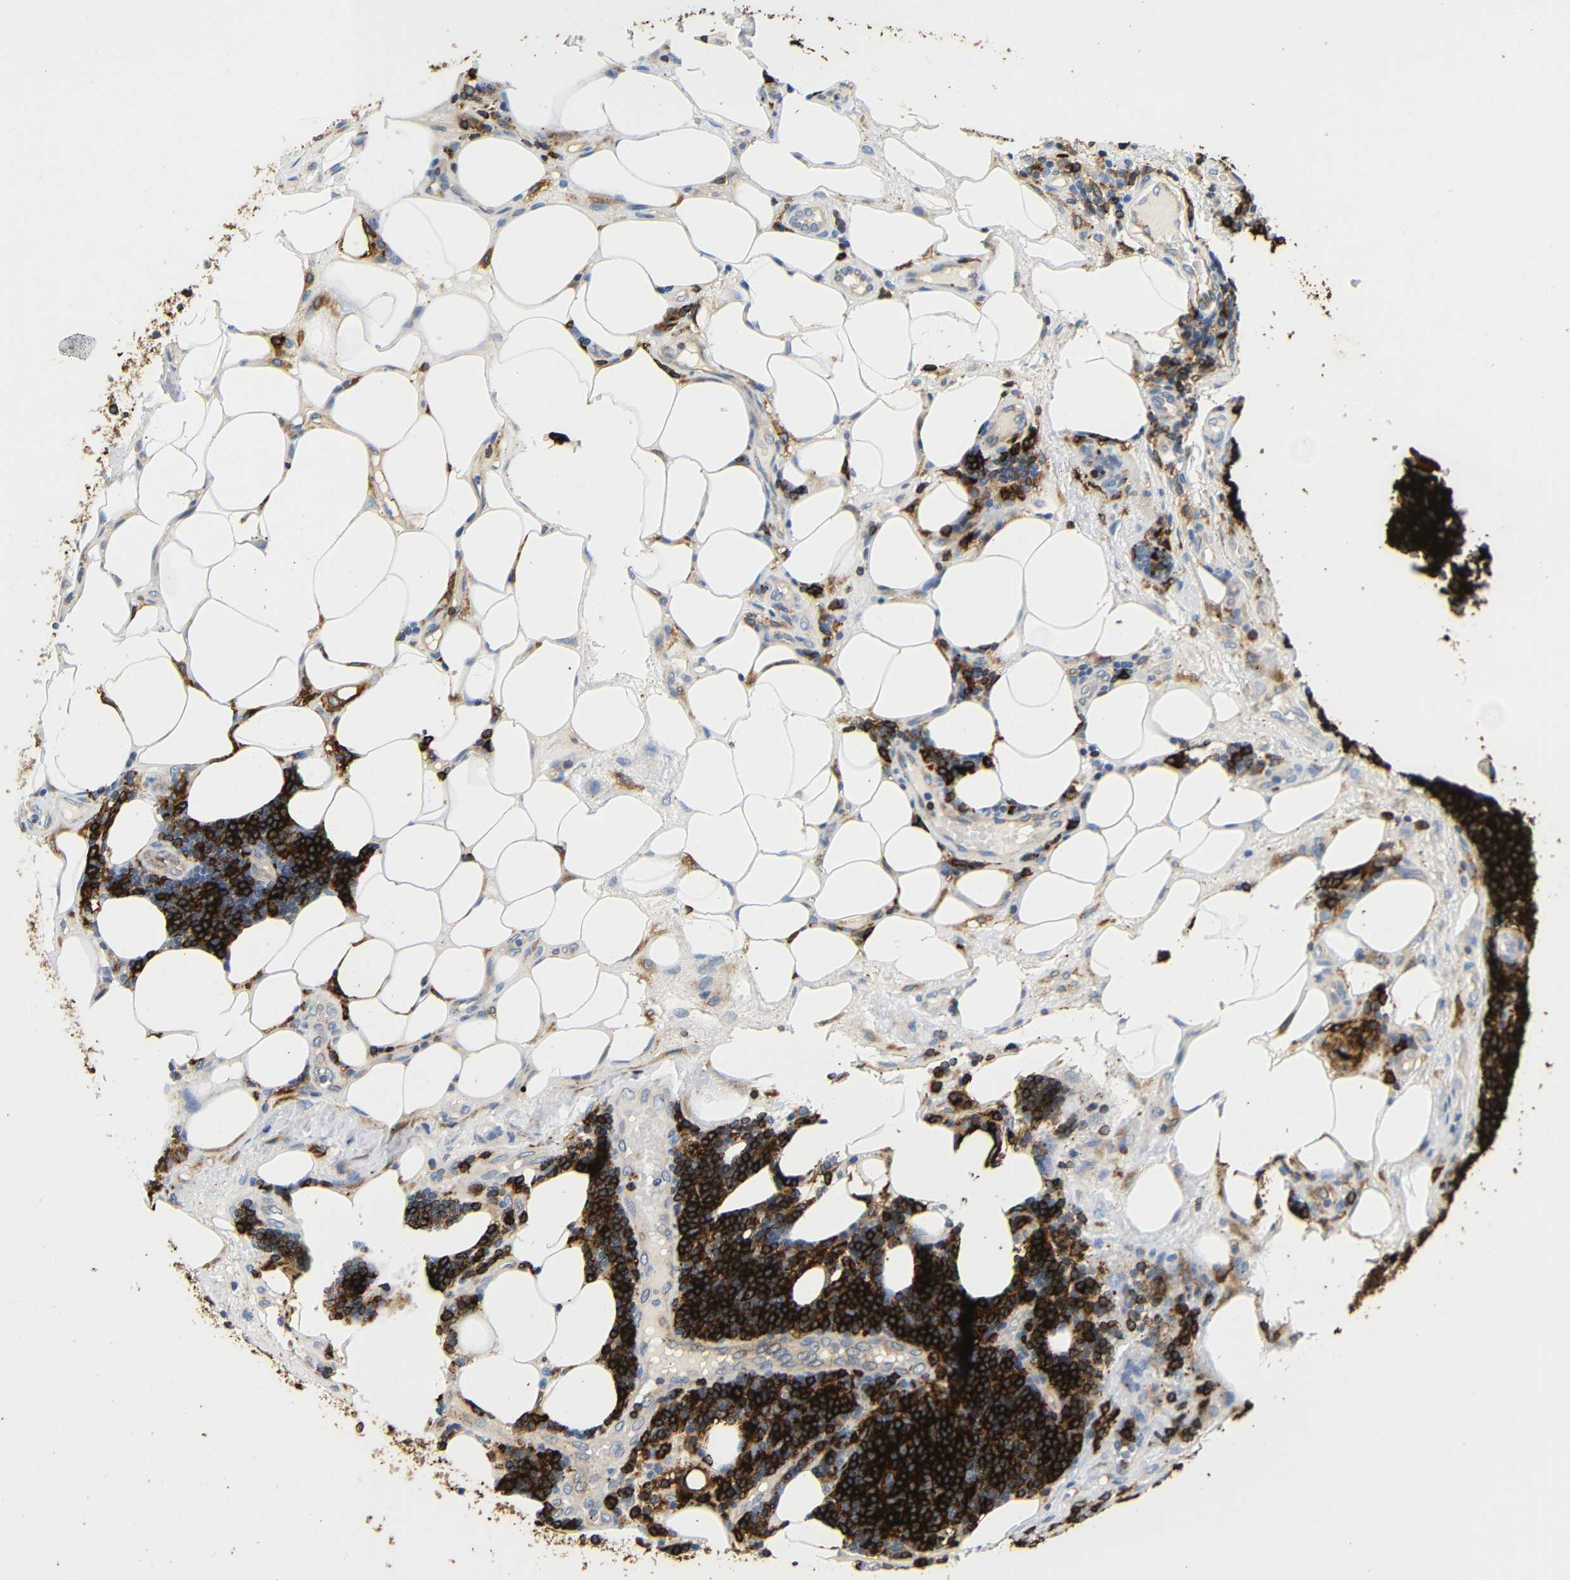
{"staining": {"intensity": "strong", "quantity": ">75%", "location": "cytoplasmic/membranous"}, "tissue": "lymphoma", "cell_type": "Tumor cells", "image_type": "cancer", "snomed": [{"axis": "morphology", "description": "Malignant lymphoma, non-Hodgkin's type, Low grade"}, {"axis": "topography", "description": "Lymph node"}], "caption": "Immunohistochemical staining of lymphoma exhibits high levels of strong cytoplasmic/membranous expression in about >75% of tumor cells.", "gene": "HLA-DQB1", "patient": {"sex": "male", "age": 83}}